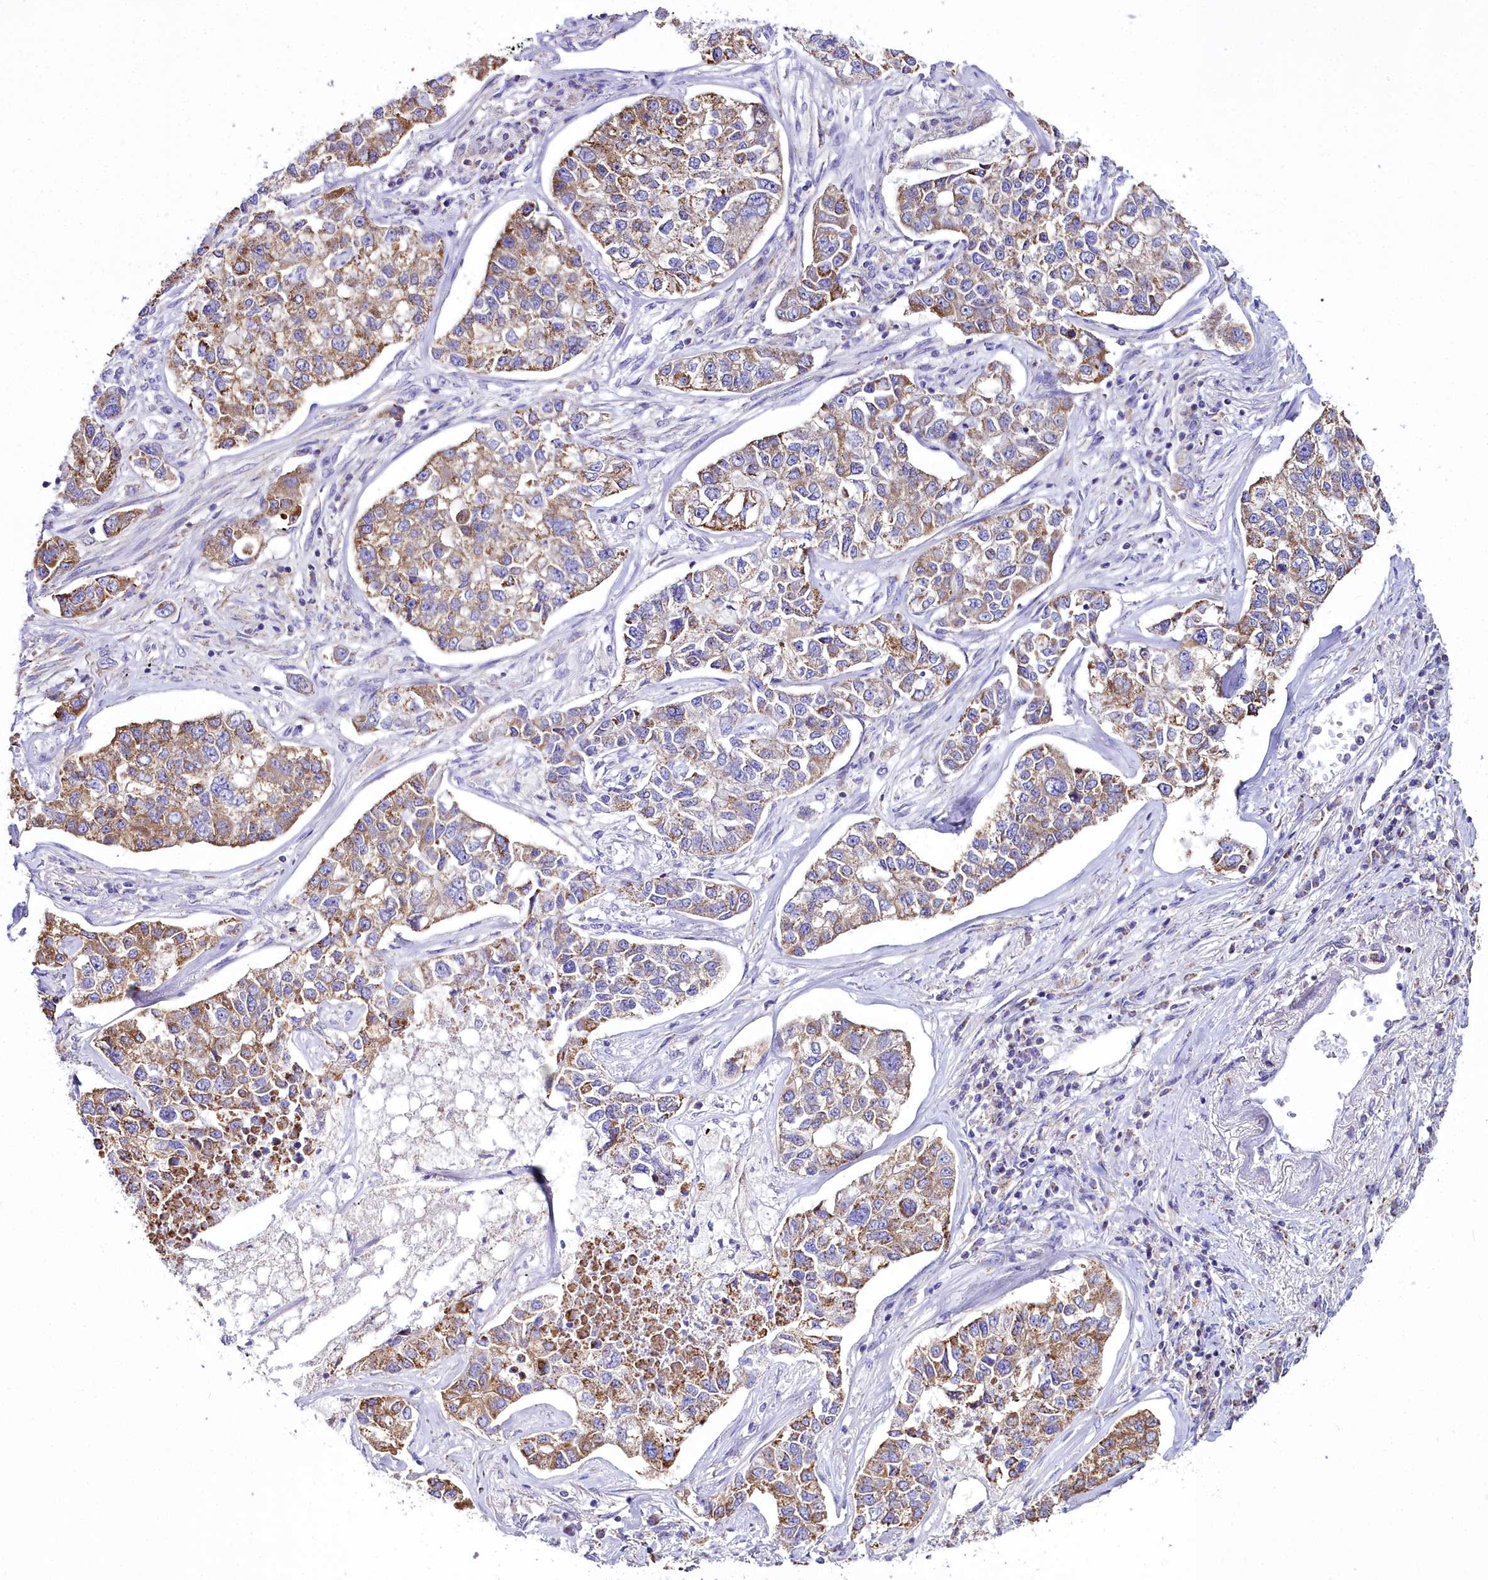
{"staining": {"intensity": "moderate", "quantity": ">75%", "location": "cytoplasmic/membranous"}, "tissue": "lung cancer", "cell_type": "Tumor cells", "image_type": "cancer", "snomed": [{"axis": "morphology", "description": "Adenocarcinoma, NOS"}, {"axis": "topography", "description": "Lung"}], "caption": "Immunohistochemistry image of adenocarcinoma (lung) stained for a protein (brown), which displays medium levels of moderate cytoplasmic/membranous expression in about >75% of tumor cells.", "gene": "WDFY3", "patient": {"sex": "male", "age": 49}}